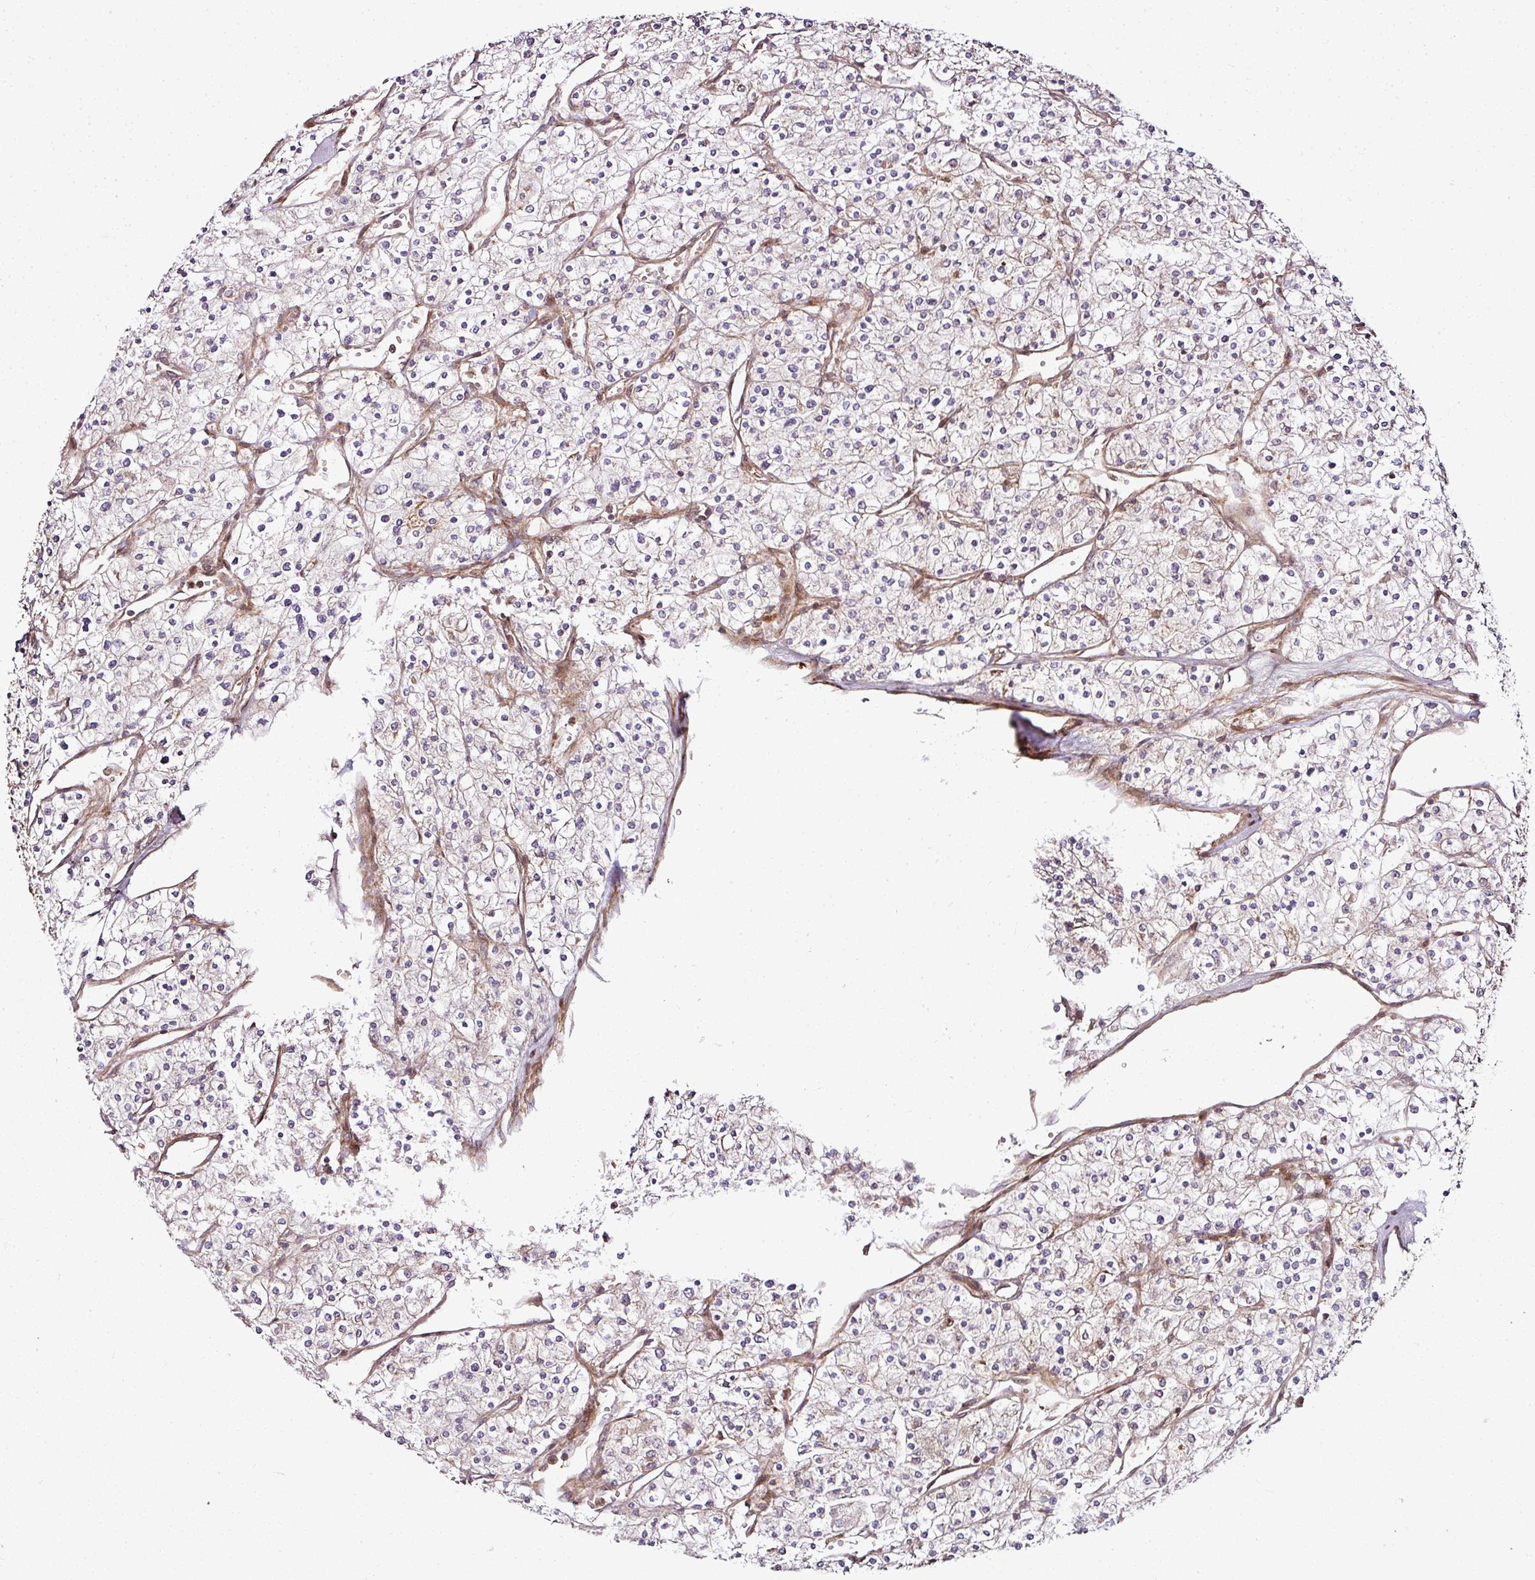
{"staining": {"intensity": "weak", "quantity": "<25%", "location": "cytoplasmic/membranous"}, "tissue": "renal cancer", "cell_type": "Tumor cells", "image_type": "cancer", "snomed": [{"axis": "morphology", "description": "Adenocarcinoma, NOS"}, {"axis": "topography", "description": "Kidney"}], "caption": "Human adenocarcinoma (renal) stained for a protein using immunohistochemistry (IHC) shows no positivity in tumor cells.", "gene": "ATAT1", "patient": {"sex": "male", "age": 80}}